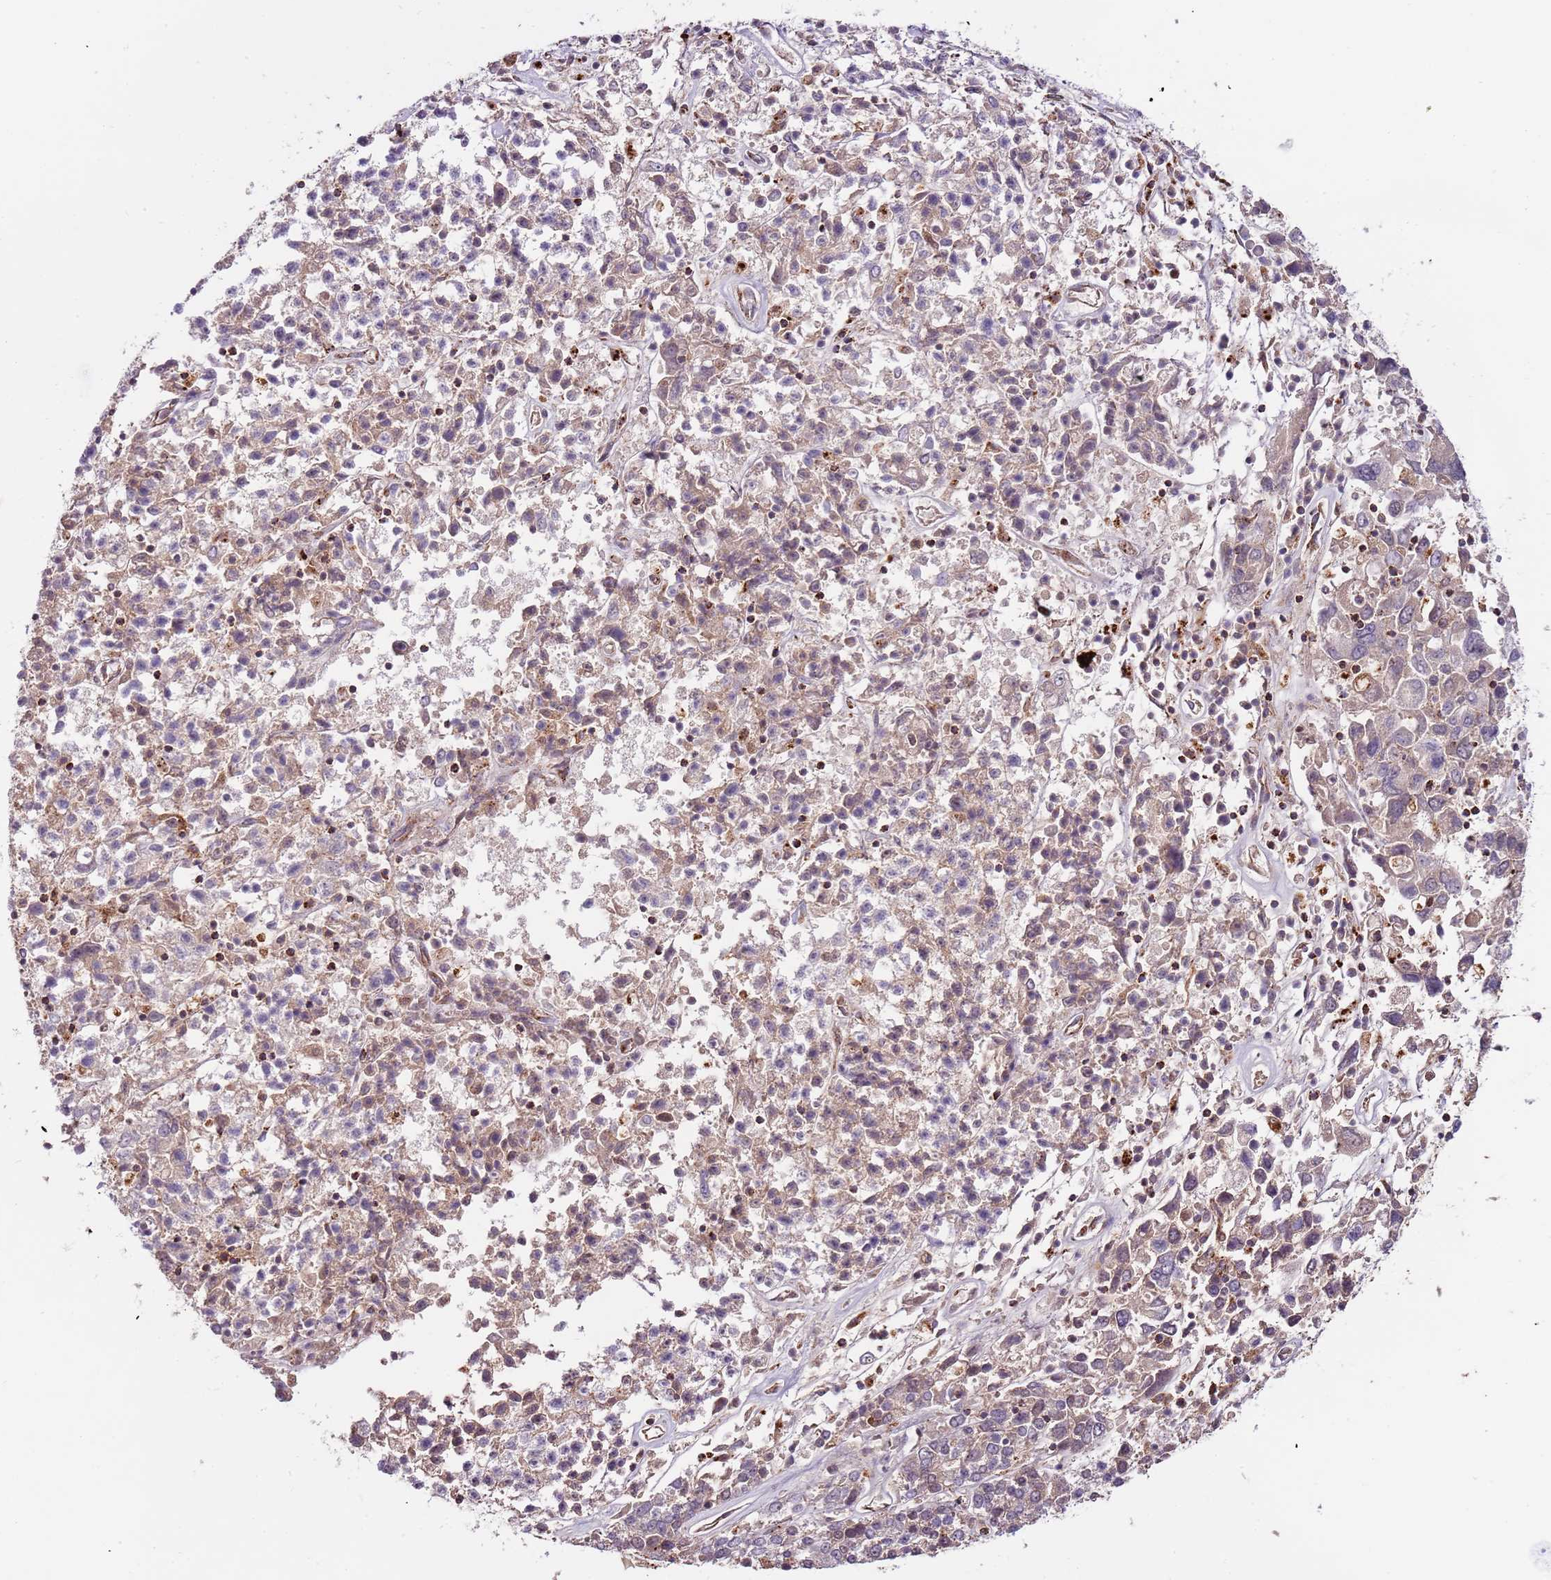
{"staining": {"intensity": "weak", "quantity": "25%-75%", "location": "cytoplasmic/membranous"}, "tissue": "ovarian cancer", "cell_type": "Tumor cells", "image_type": "cancer", "snomed": [{"axis": "morphology", "description": "Carcinoma, endometroid"}, {"axis": "topography", "description": "Ovary"}], "caption": "Ovarian cancer (endometroid carcinoma) tissue exhibits weak cytoplasmic/membranous staining in about 25%-75% of tumor cells, visualized by immunohistochemistry. (DAB (3,3'-diaminobenzidine) = brown stain, brightfield microscopy at high magnification).", "gene": "ULK3", "patient": {"sex": "female", "age": 62}}